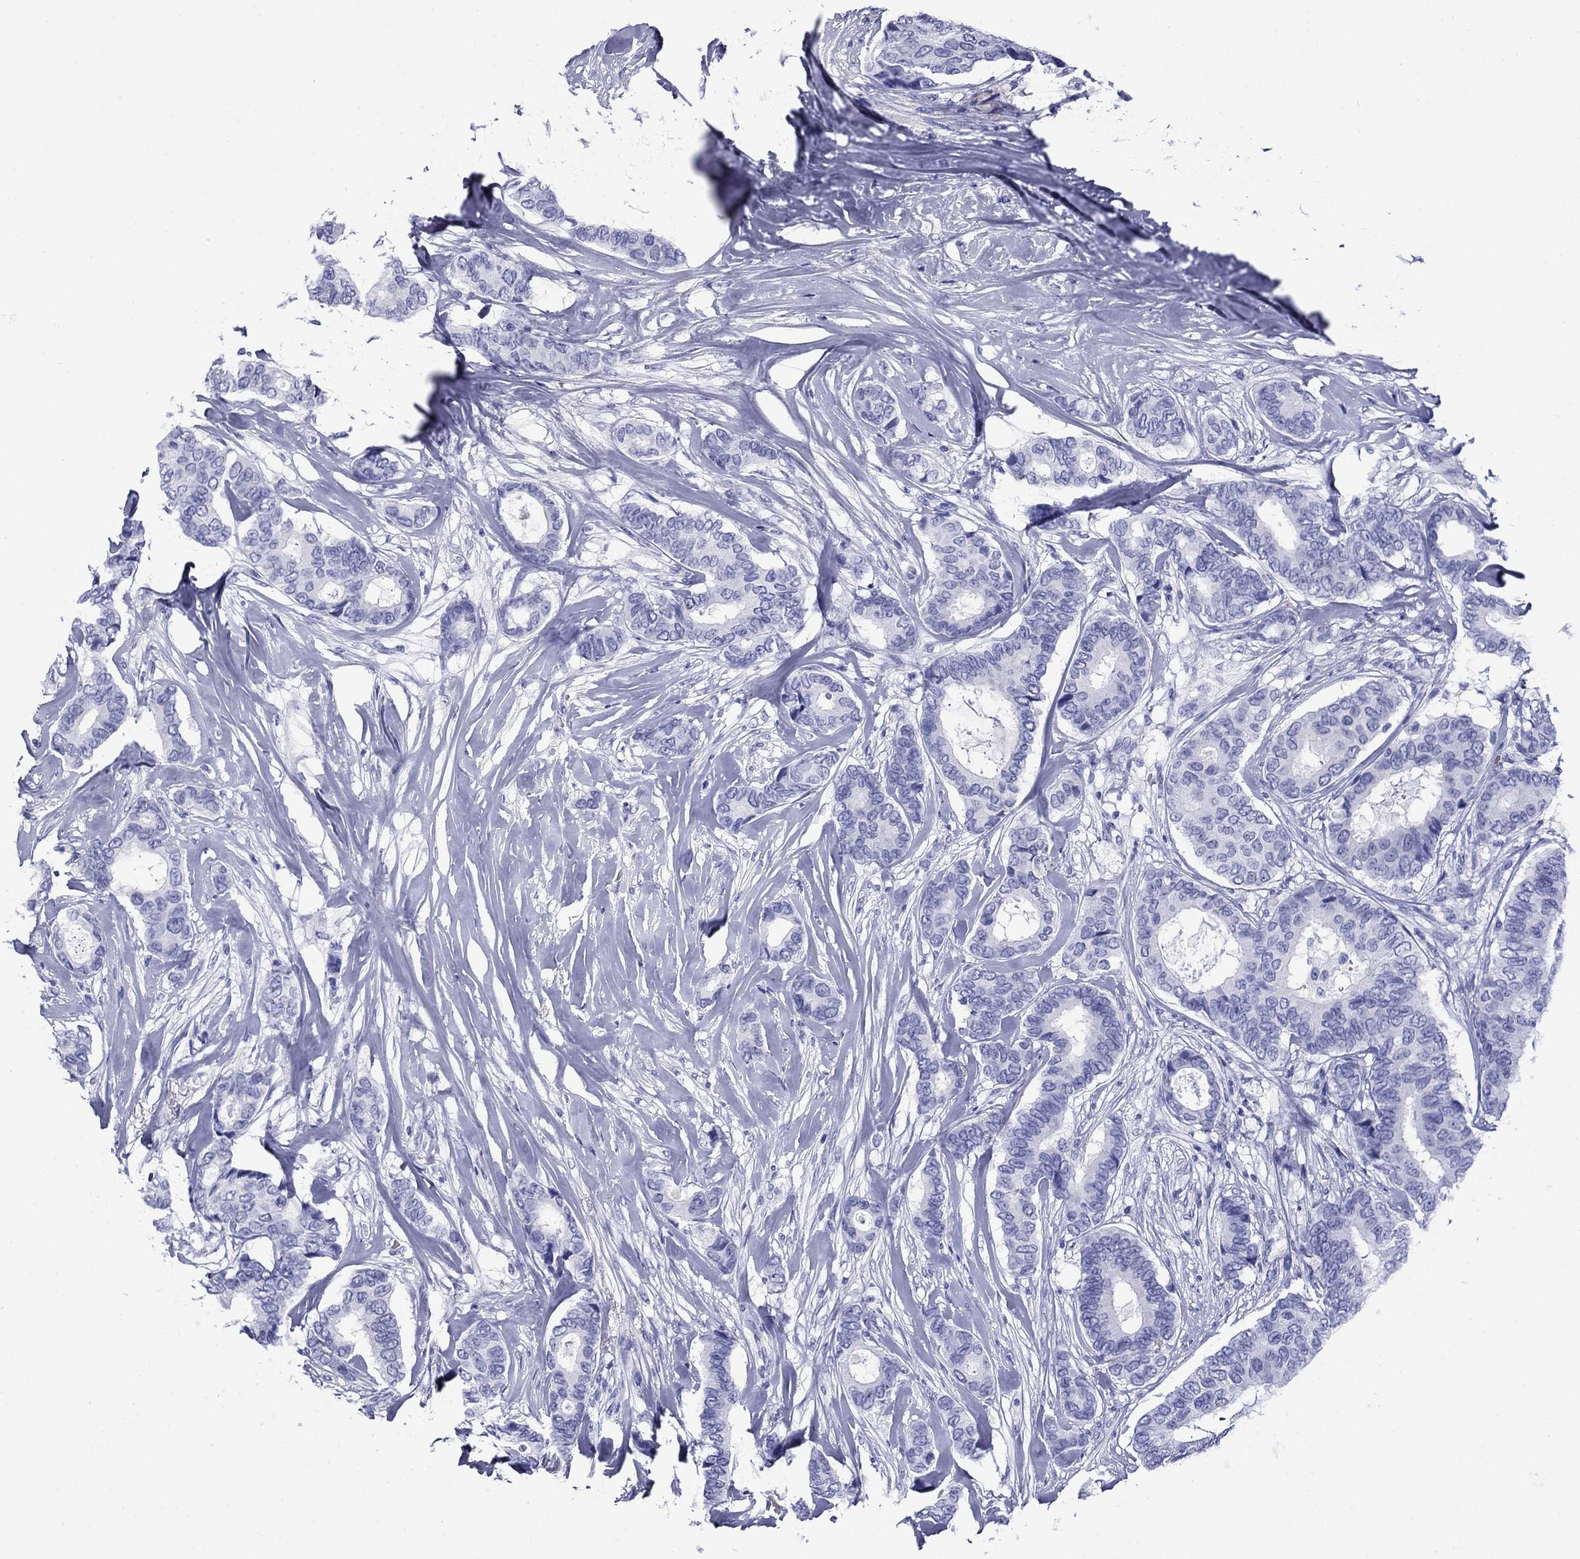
{"staining": {"intensity": "negative", "quantity": "none", "location": "none"}, "tissue": "breast cancer", "cell_type": "Tumor cells", "image_type": "cancer", "snomed": [{"axis": "morphology", "description": "Duct carcinoma"}, {"axis": "topography", "description": "Breast"}], "caption": "Immunohistochemistry (IHC) micrograph of human breast intraductal carcinoma stained for a protein (brown), which exhibits no positivity in tumor cells.", "gene": "ROM1", "patient": {"sex": "female", "age": 75}}